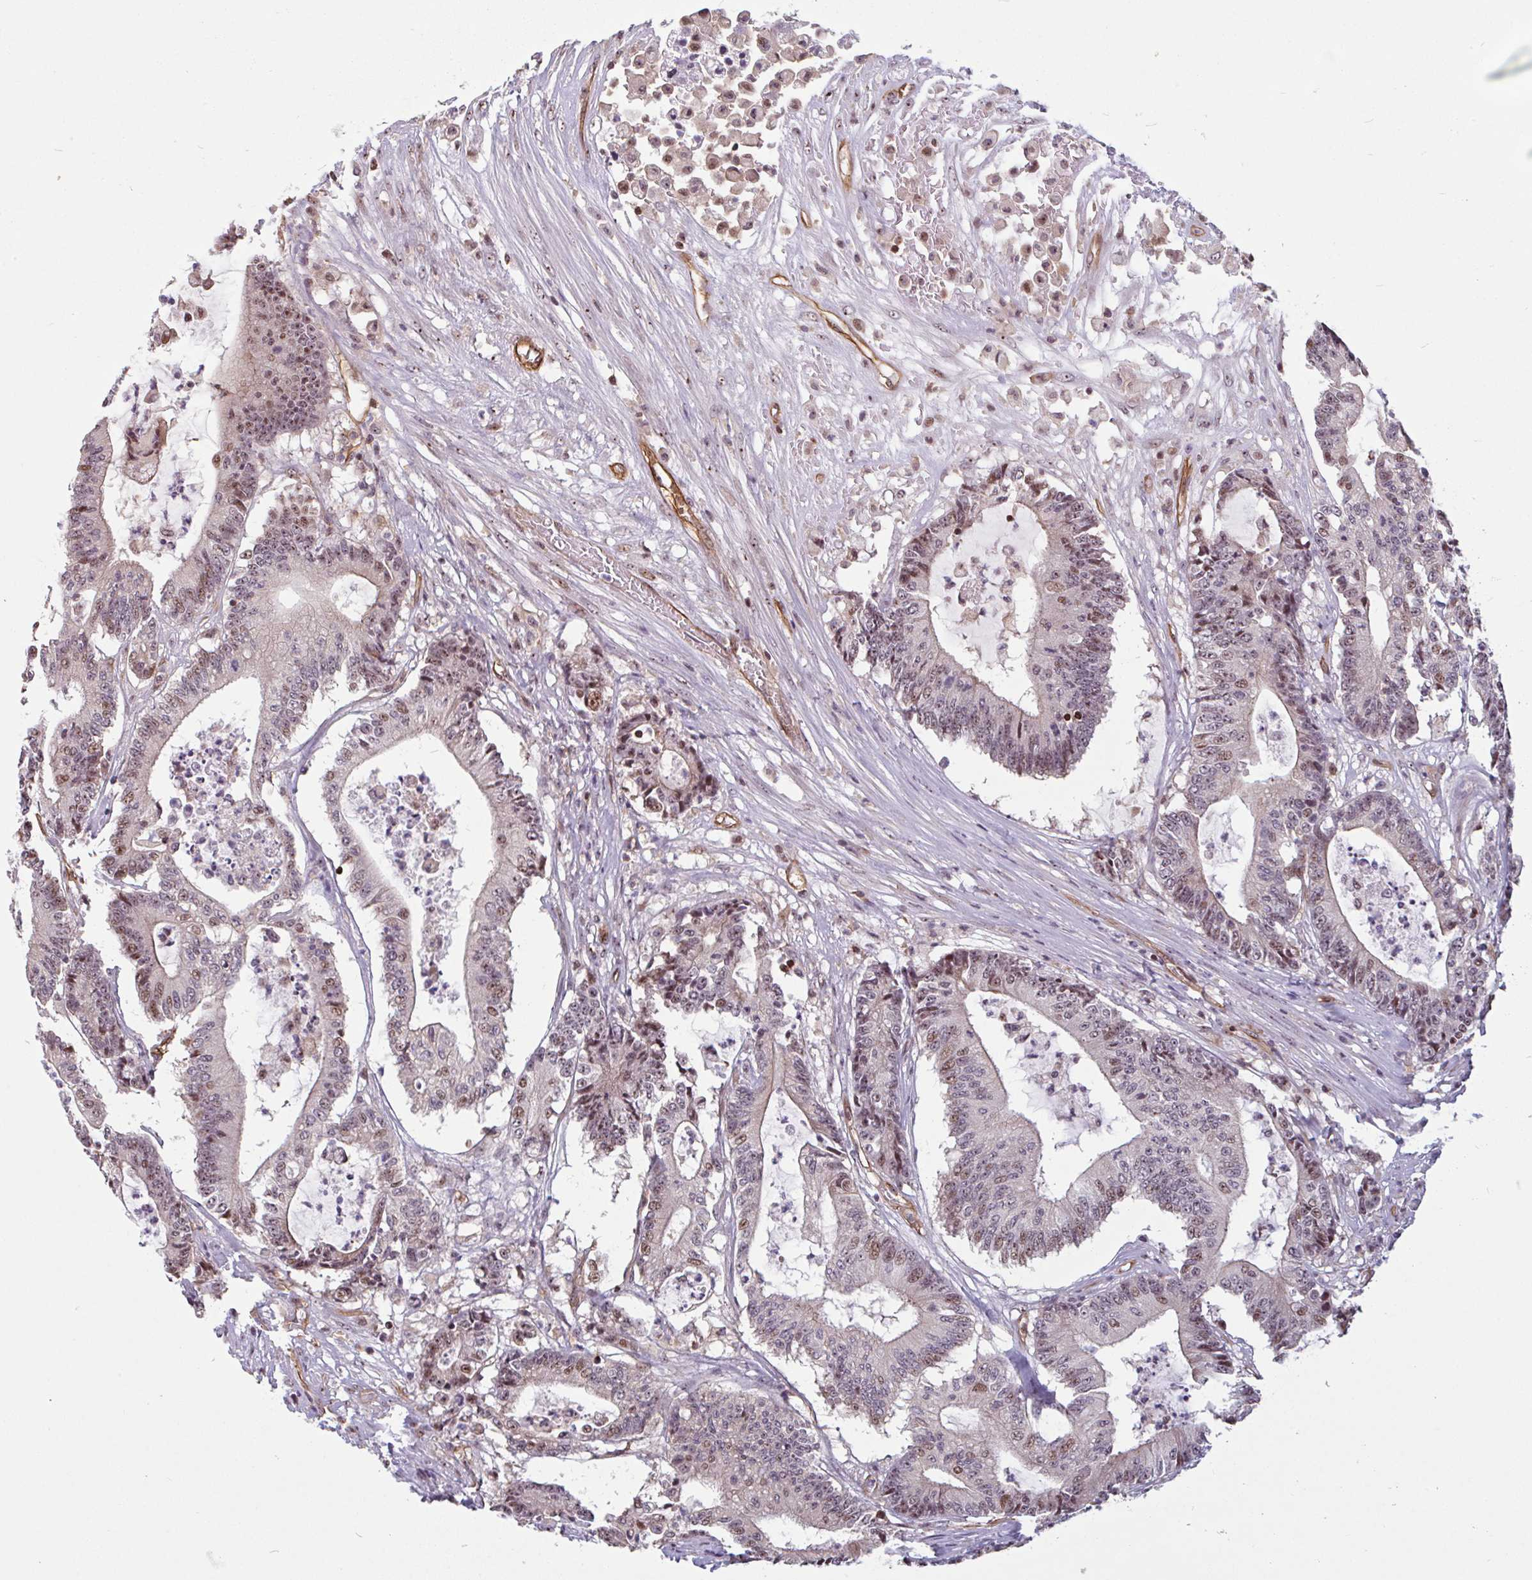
{"staining": {"intensity": "moderate", "quantity": "25%-75%", "location": "nuclear"}, "tissue": "colorectal cancer", "cell_type": "Tumor cells", "image_type": "cancer", "snomed": [{"axis": "morphology", "description": "Adenocarcinoma, NOS"}, {"axis": "topography", "description": "Colon"}], "caption": "IHC staining of adenocarcinoma (colorectal), which displays medium levels of moderate nuclear expression in about 25%-75% of tumor cells indicating moderate nuclear protein expression. The staining was performed using DAB (brown) for protein detection and nuclei were counterstained in hematoxylin (blue).", "gene": "ZNF689", "patient": {"sex": "female", "age": 84}}